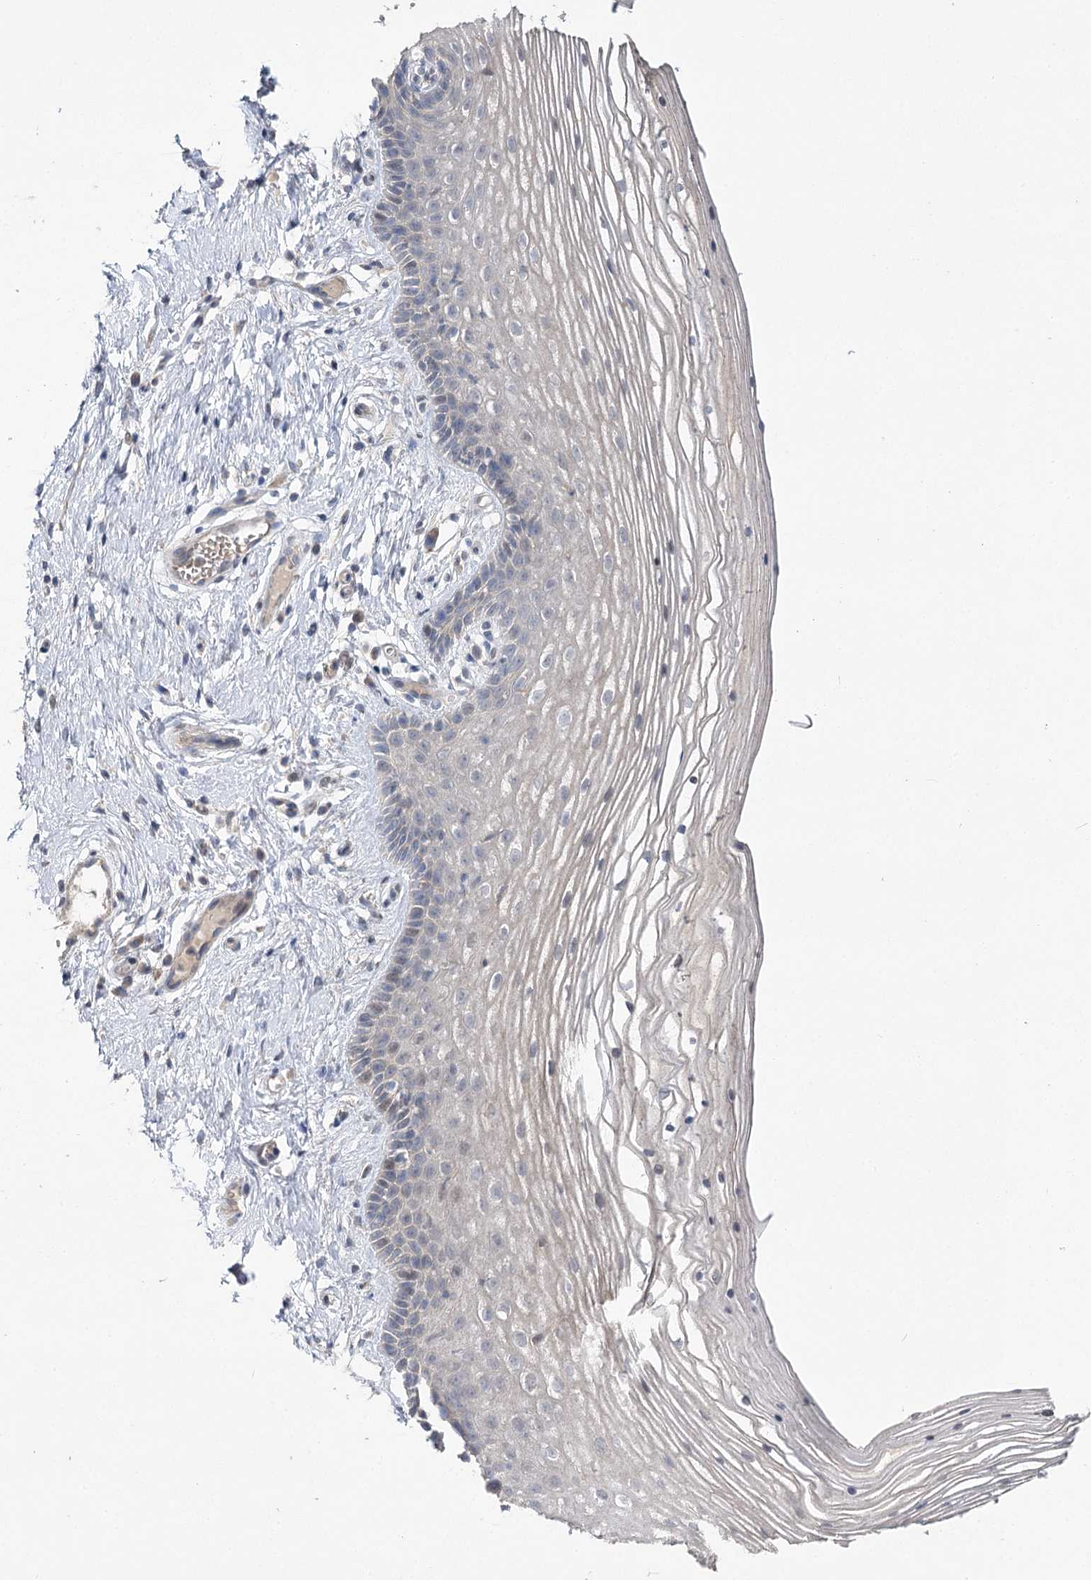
{"staining": {"intensity": "negative", "quantity": "none", "location": "none"}, "tissue": "vagina", "cell_type": "Squamous epithelial cells", "image_type": "normal", "snomed": [{"axis": "morphology", "description": "Normal tissue, NOS"}, {"axis": "topography", "description": "Vagina"}], "caption": "IHC image of unremarkable vagina: human vagina stained with DAB exhibits no significant protein expression in squamous epithelial cells.", "gene": "AURKC", "patient": {"sex": "female", "age": 46}}